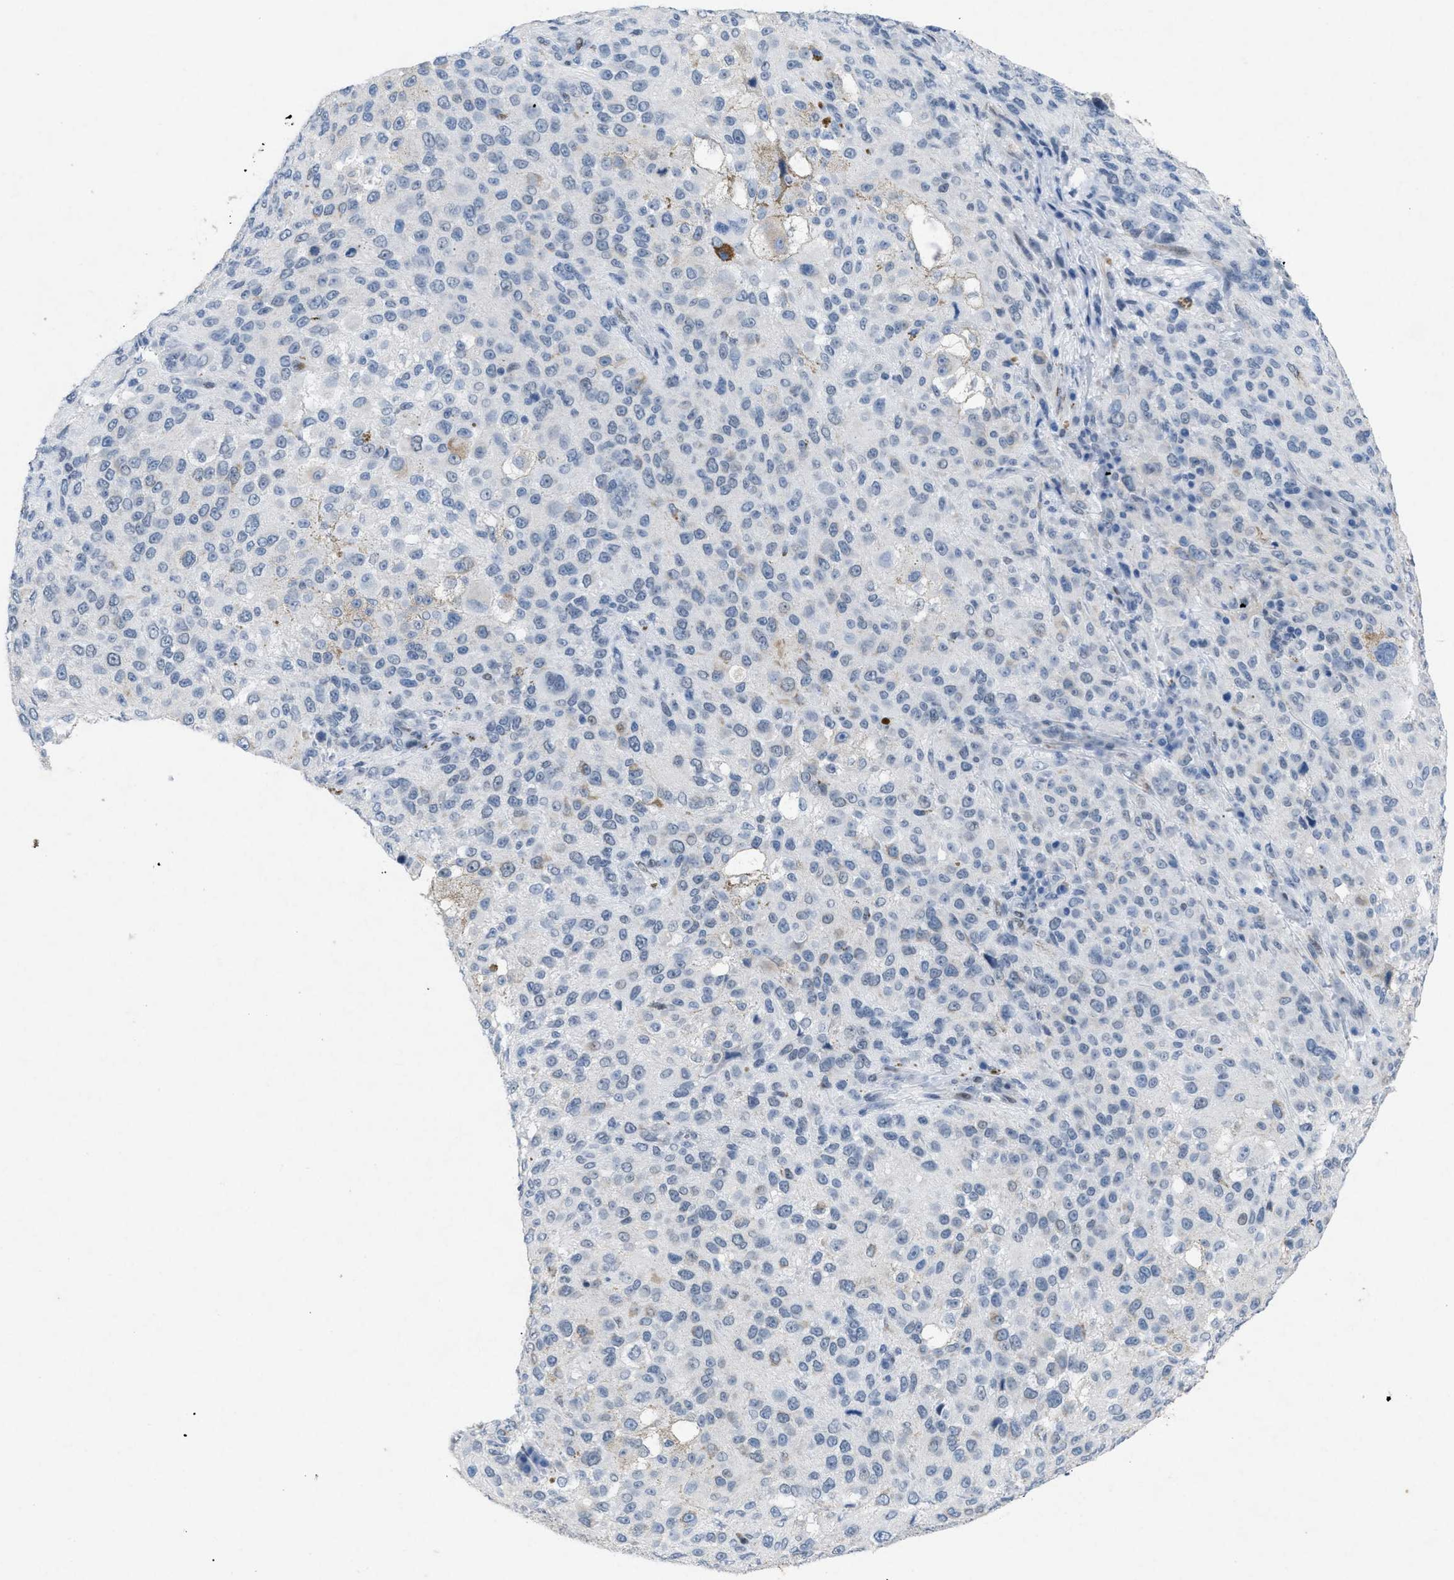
{"staining": {"intensity": "negative", "quantity": "none", "location": "none"}, "tissue": "melanoma", "cell_type": "Tumor cells", "image_type": "cancer", "snomed": [{"axis": "morphology", "description": "Necrosis, NOS"}, {"axis": "morphology", "description": "Malignant melanoma, NOS"}, {"axis": "topography", "description": "Skin"}], "caption": "A photomicrograph of human malignant melanoma is negative for staining in tumor cells.", "gene": "TASOR", "patient": {"sex": "female", "age": 87}}